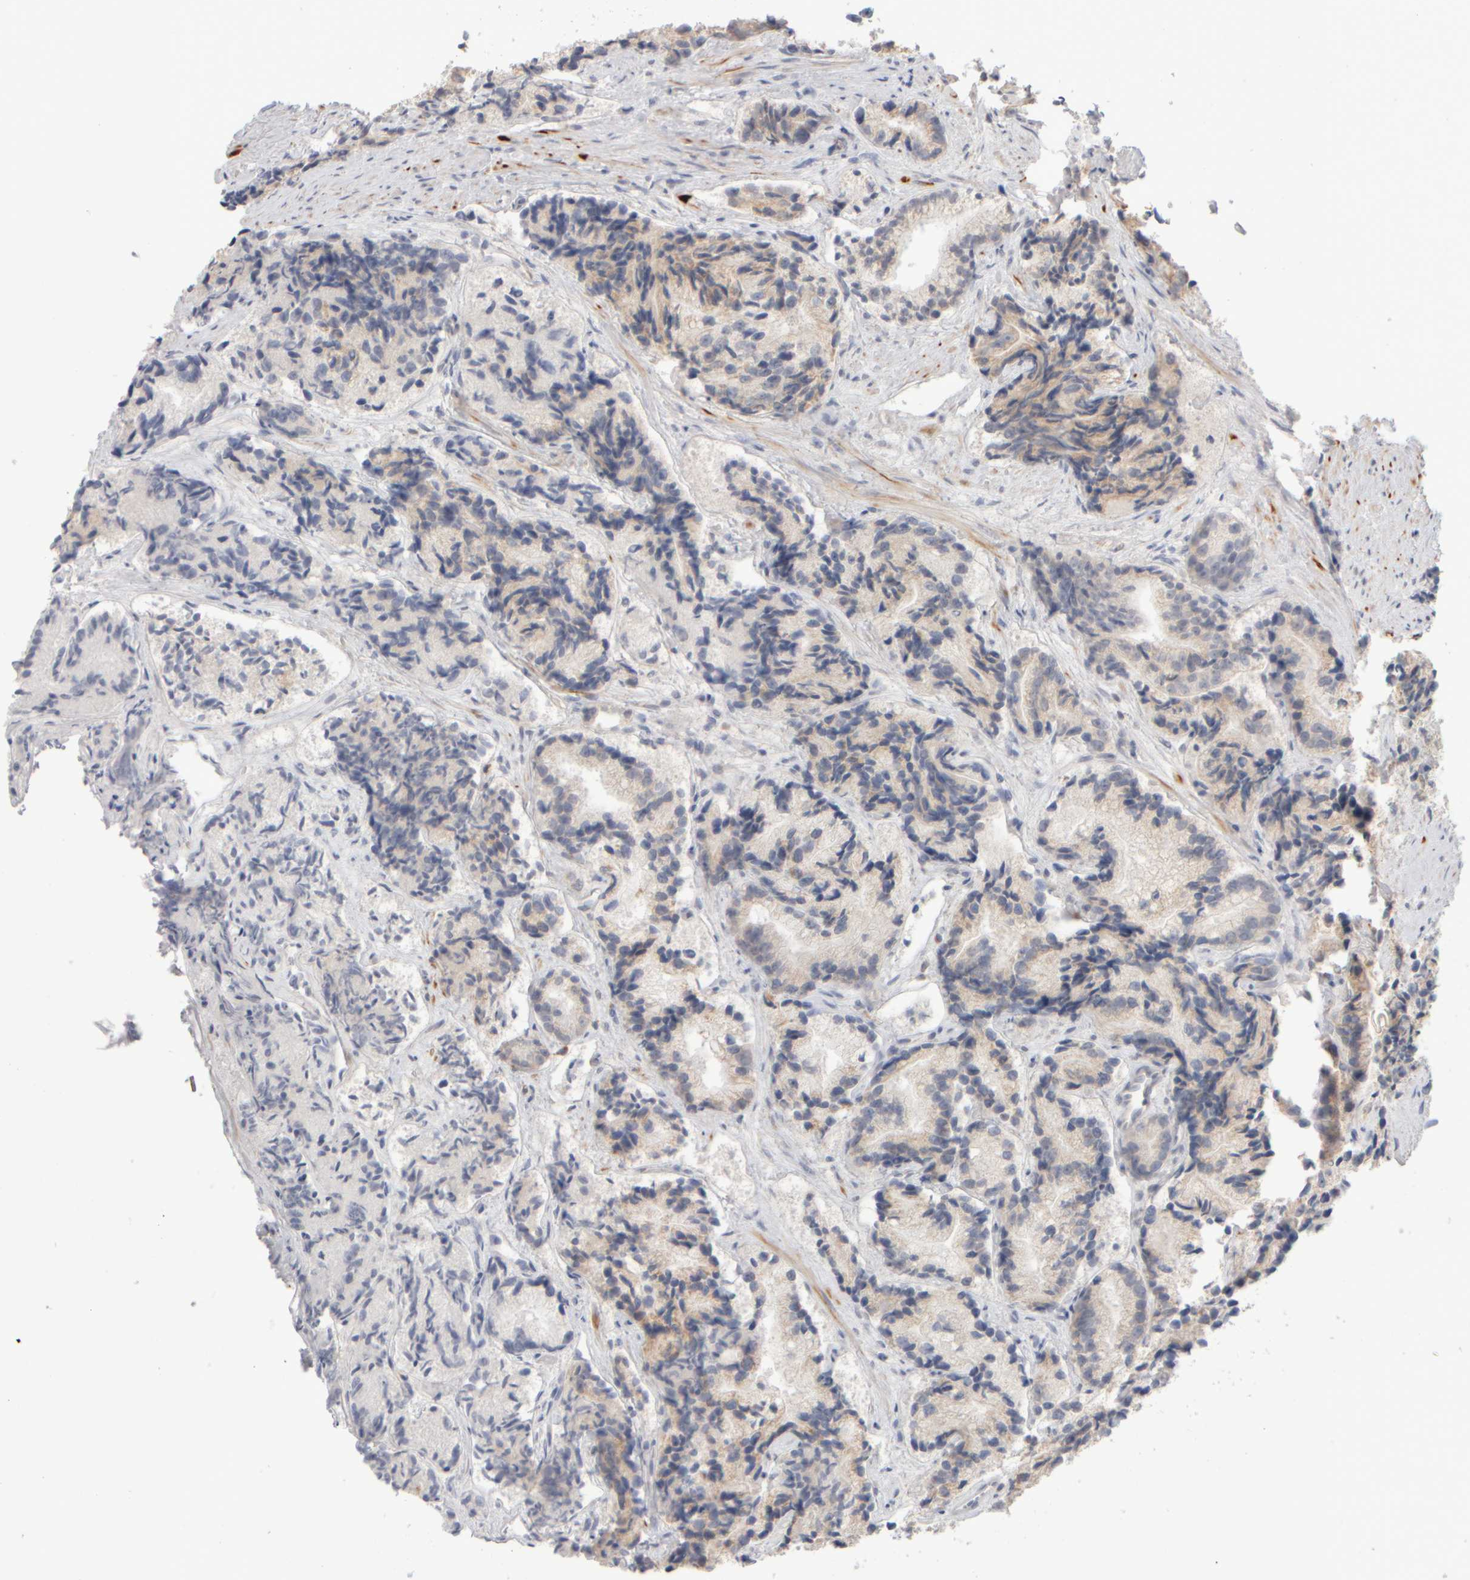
{"staining": {"intensity": "weak", "quantity": "<25%", "location": "cytoplasmic/membranous"}, "tissue": "prostate cancer", "cell_type": "Tumor cells", "image_type": "cancer", "snomed": [{"axis": "morphology", "description": "Adenocarcinoma, Low grade"}, {"axis": "topography", "description": "Prostate"}], "caption": "Immunohistochemistry histopathology image of neoplastic tissue: human low-grade adenocarcinoma (prostate) stained with DAB demonstrates no significant protein positivity in tumor cells.", "gene": "ZNF112", "patient": {"sex": "male", "age": 89}}